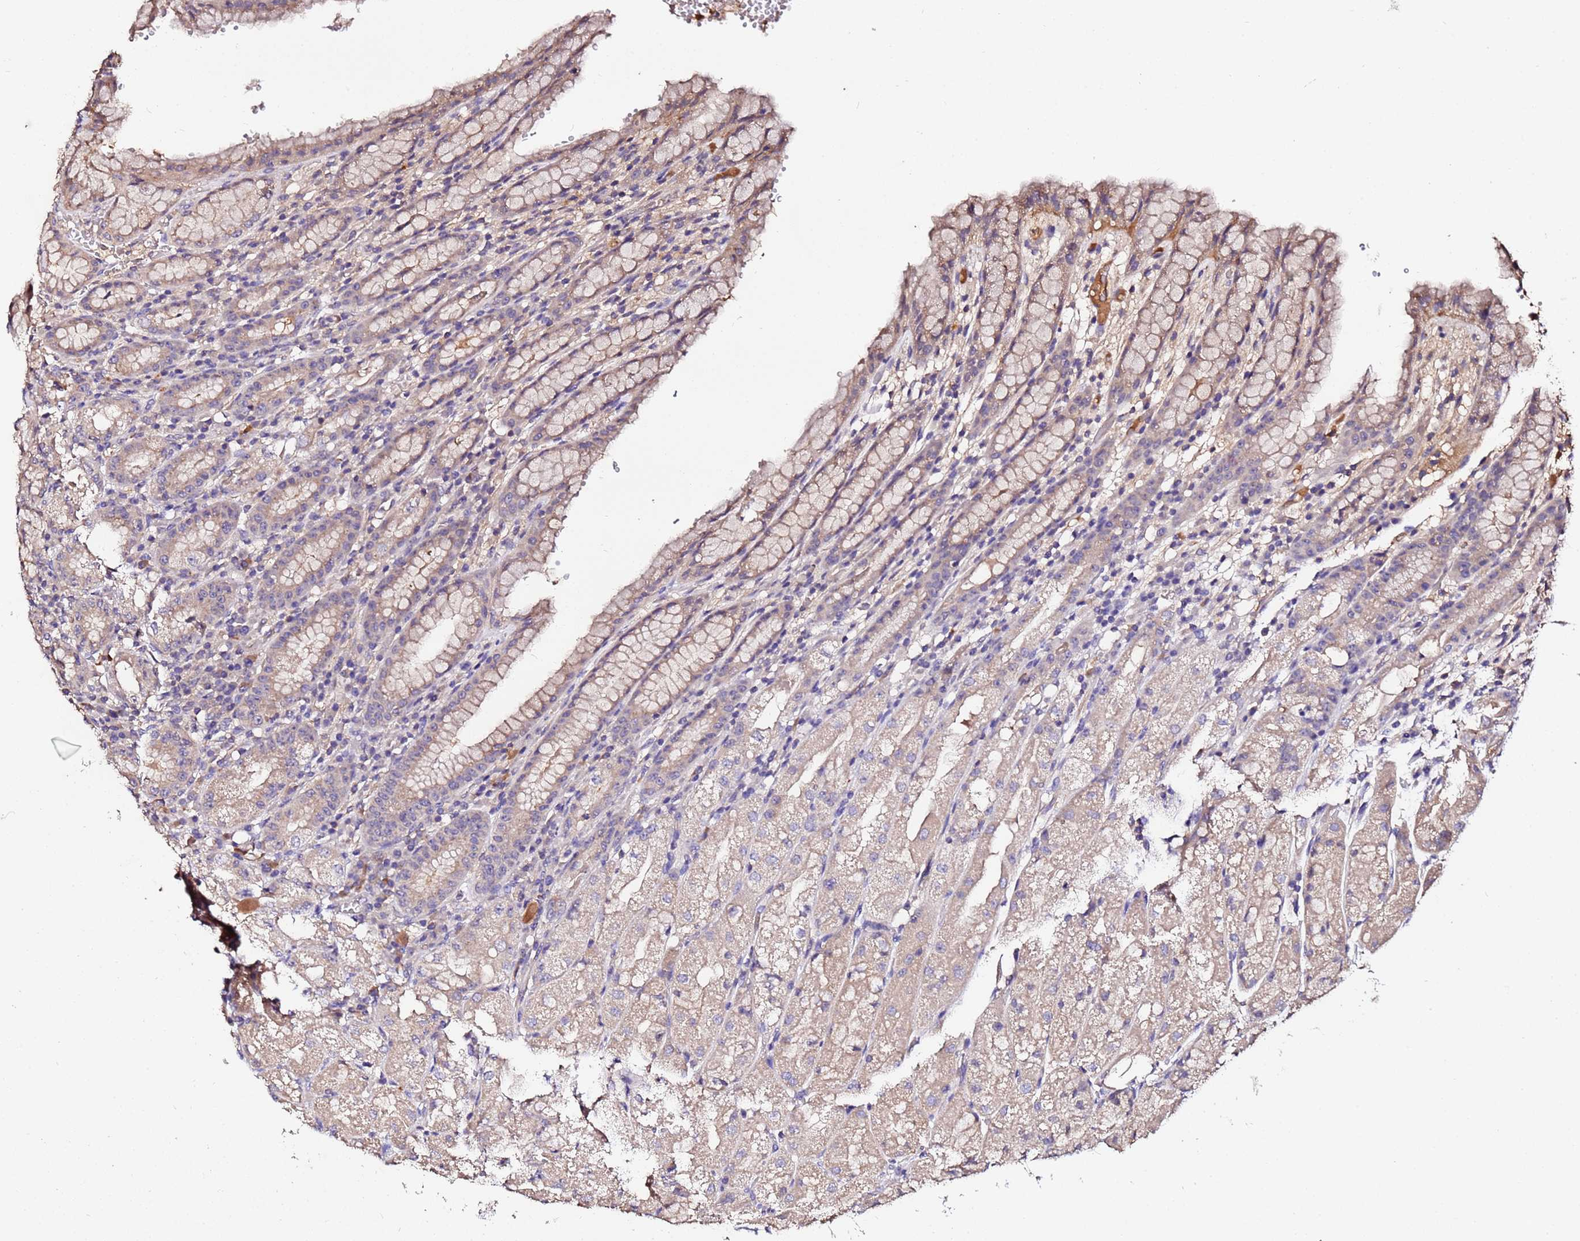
{"staining": {"intensity": "moderate", "quantity": "25%-75%", "location": "cytoplasmic/membranous"}, "tissue": "stomach", "cell_type": "Glandular cells", "image_type": "normal", "snomed": [{"axis": "morphology", "description": "Normal tissue, NOS"}, {"axis": "topography", "description": "Stomach, upper"}], "caption": "The histopathology image reveals immunohistochemical staining of unremarkable stomach. There is moderate cytoplasmic/membranous staining is appreciated in about 25%-75% of glandular cells.", "gene": "MTERF1", "patient": {"sex": "male", "age": 52}}